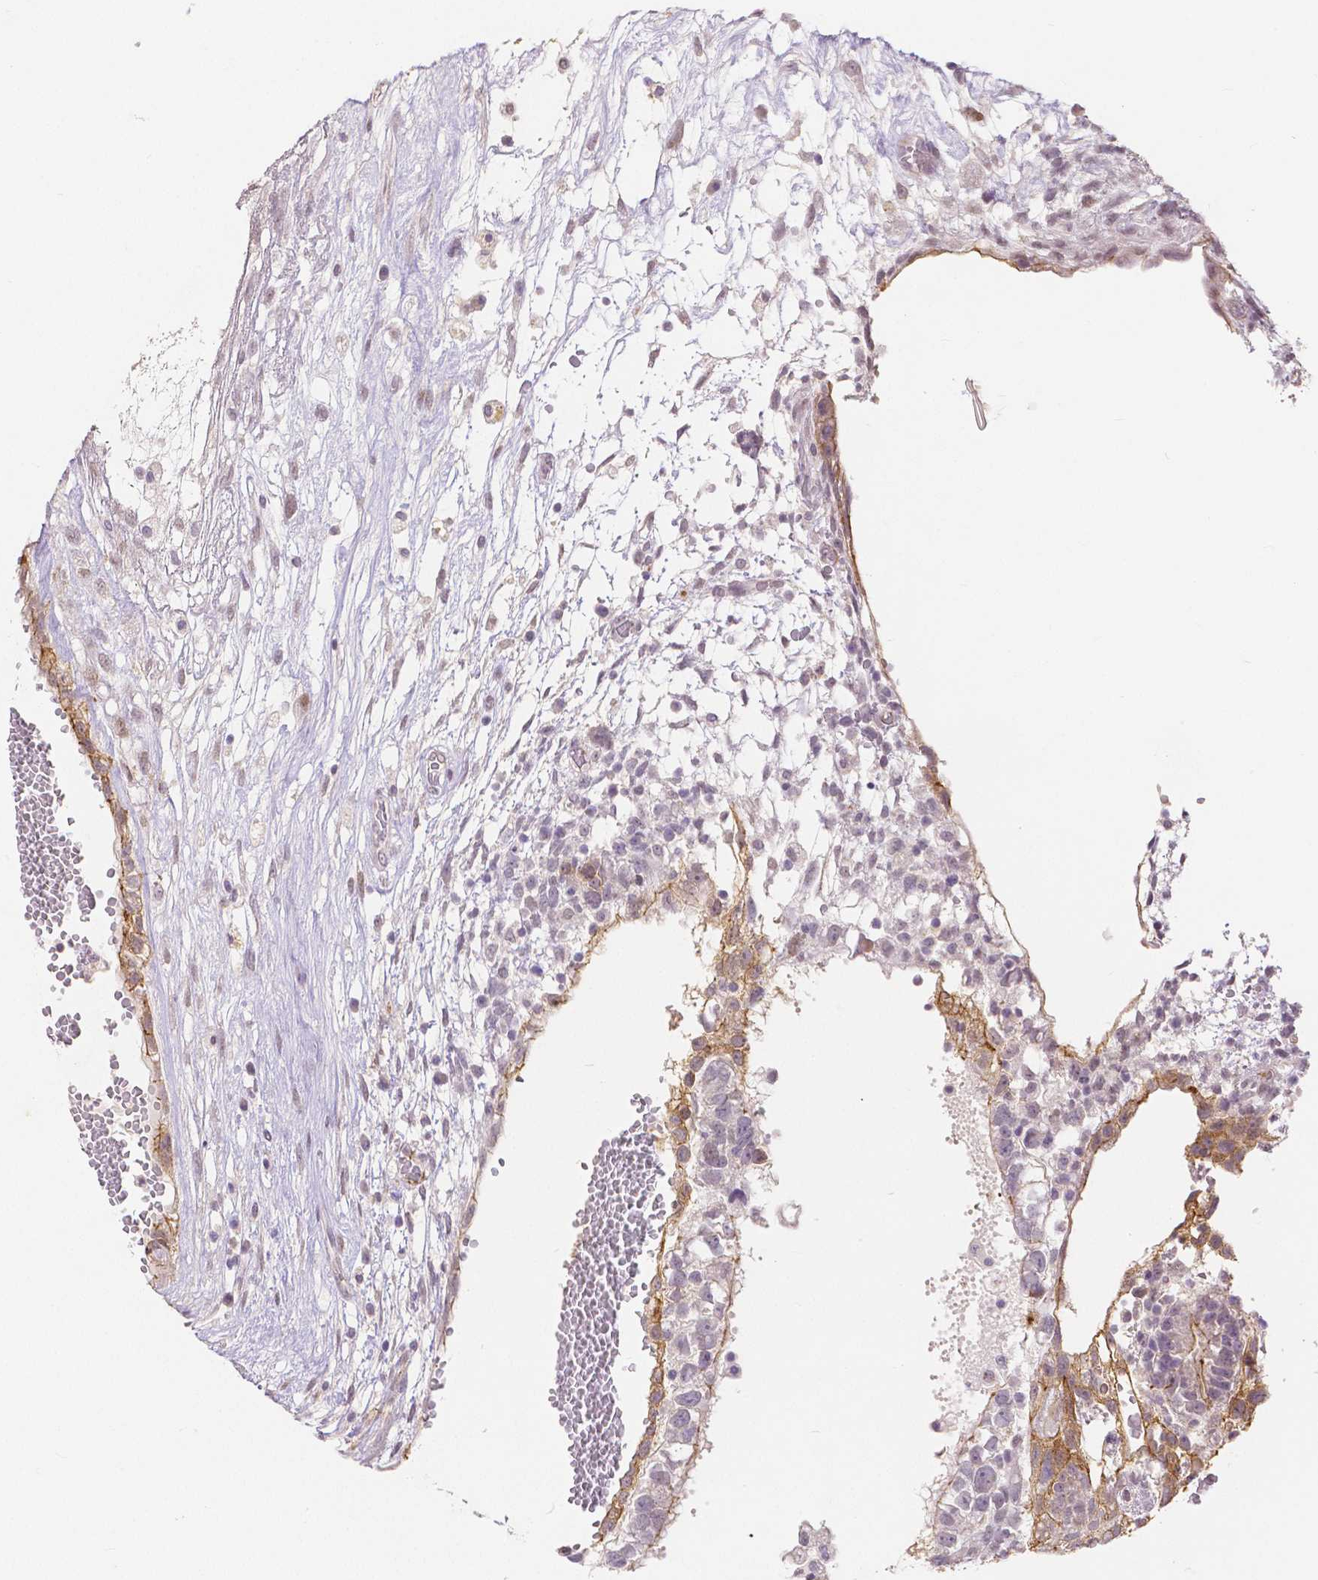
{"staining": {"intensity": "moderate", "quantity": "25%-75%", "location": "cytoplasmic/membranous"}, "tissue": "testis cancer", "cell_type": "Tumor cells", "image_type": "cancer", "snomed": [{"axis": "morphology", "description": "Normal tissue, NOS"}, {"axis": "morphology", "description": "Carcinoma, Embryonal, NOS"}, {"axis": "topography", "description": "Testis"}], "caption": "The micrograph demonstrates staining of testis embryonal carcinoma, revealing moderate cytoplasmic/membranous protein staining (brown color) within tumor cells. The protein of interest is stained brown, and the nuclei are stained in blue (DAB (3,3'-diaminobenzidine) IHC with brightfield microscopy, high magnification).", "gene": "OCLN", "patient": {"sex": "male", "age": 32}}